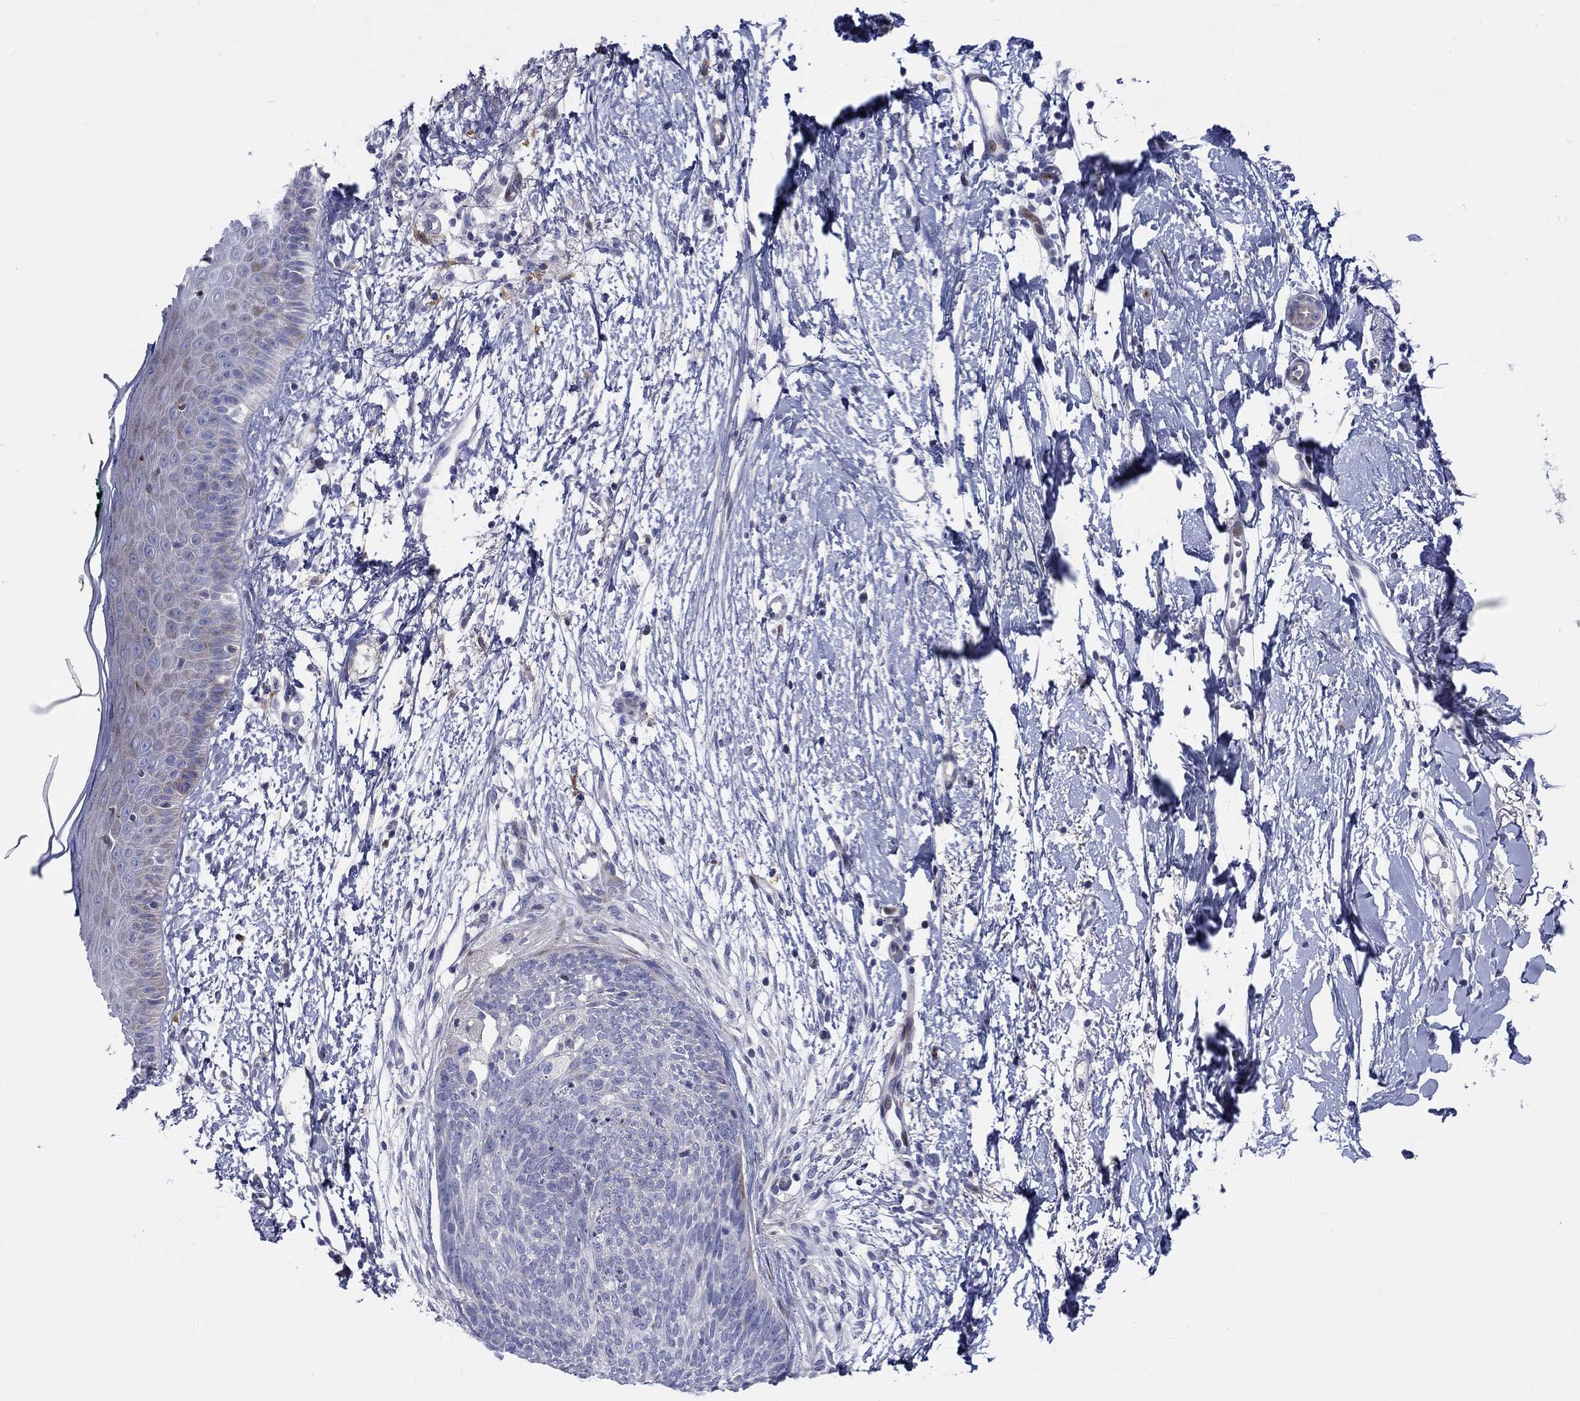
{"staining": {"intensity": "negative", "quantity": "none", "location": "none"}, "tissue": "skin cancer", "cell_type": "Tumor cells", "image_type": "cancer", "snomed": [{"axis": "morphology", "description": "Normal tissue, NOS"}, {"axis": "morphology", "description": "Basal cell carcinoma"}, {"axis": "topography", "description": "Skin"}], "caption": "The histopathology image reveals no significant positivity in tumor cells of basal cell carcinoma (skin).", "gene": "ARHGAP36", "patient": {"sex": "male", "age": 84}}